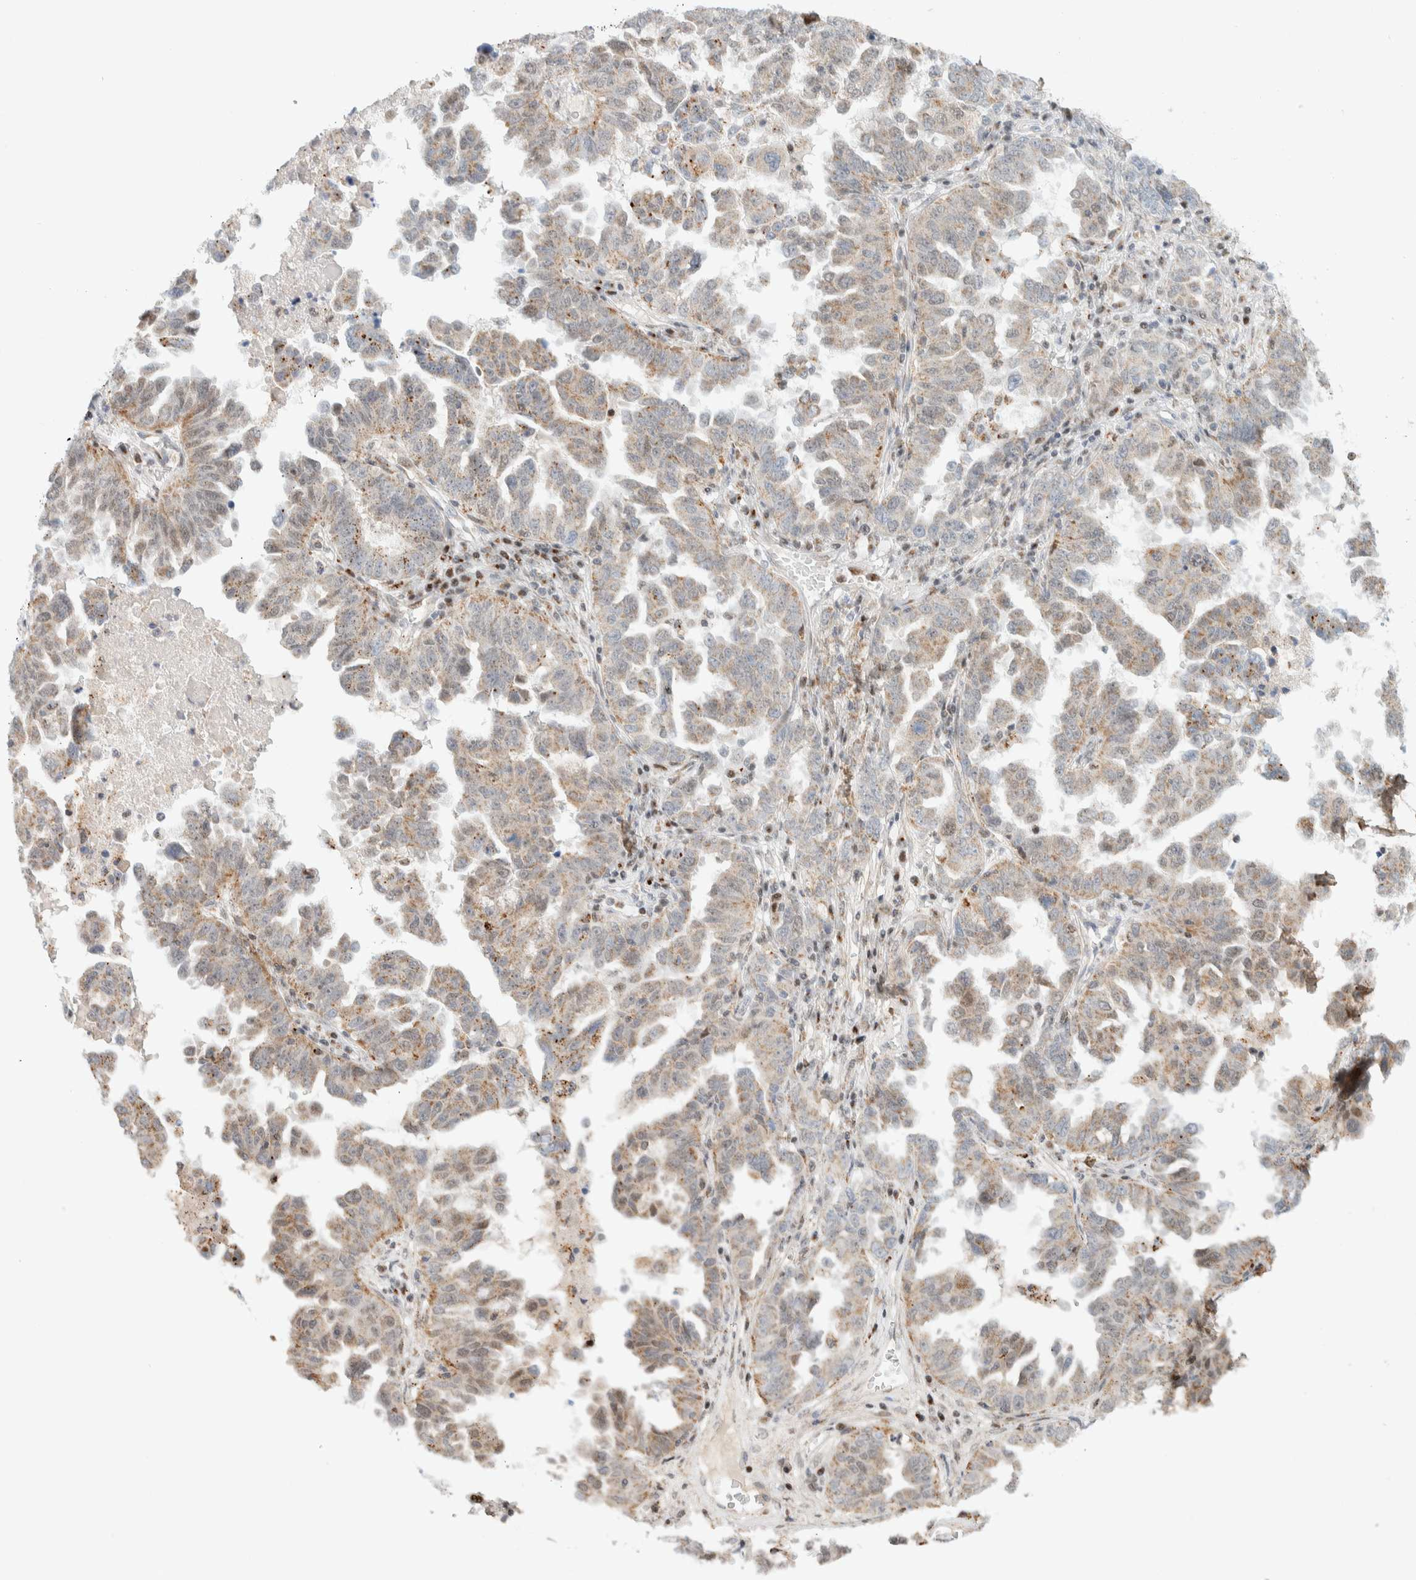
{"staining": {"intensity": "moderate", "quantity": "<25%", "location": "cytoplasmic/membranous"}, "tissue": "ovarian cancer", "cell_type": "Tumor cells", "image_type": "cancer", "snomed": [{"axis": "morphology", "description": "Carcinoma, endometroid"}, {"axis": "topography", "description": "Ovary"}], "caption": "High-magnification brightfield microscopy of ovarian cancer (endometroid carcinoma) stained with DAB (brown) and counterstained with hematoxylin (blue). tumor cells exhibit moderate cytoplasmic/membranous staining is identified in approximately<25% of cells. (DAB (3,3'-diaminobenzidine) = brown stain, brightfield microscopy at high magnification).", "gene": "TSPAN32", "patient": {"sex": "female", "age": 62}}